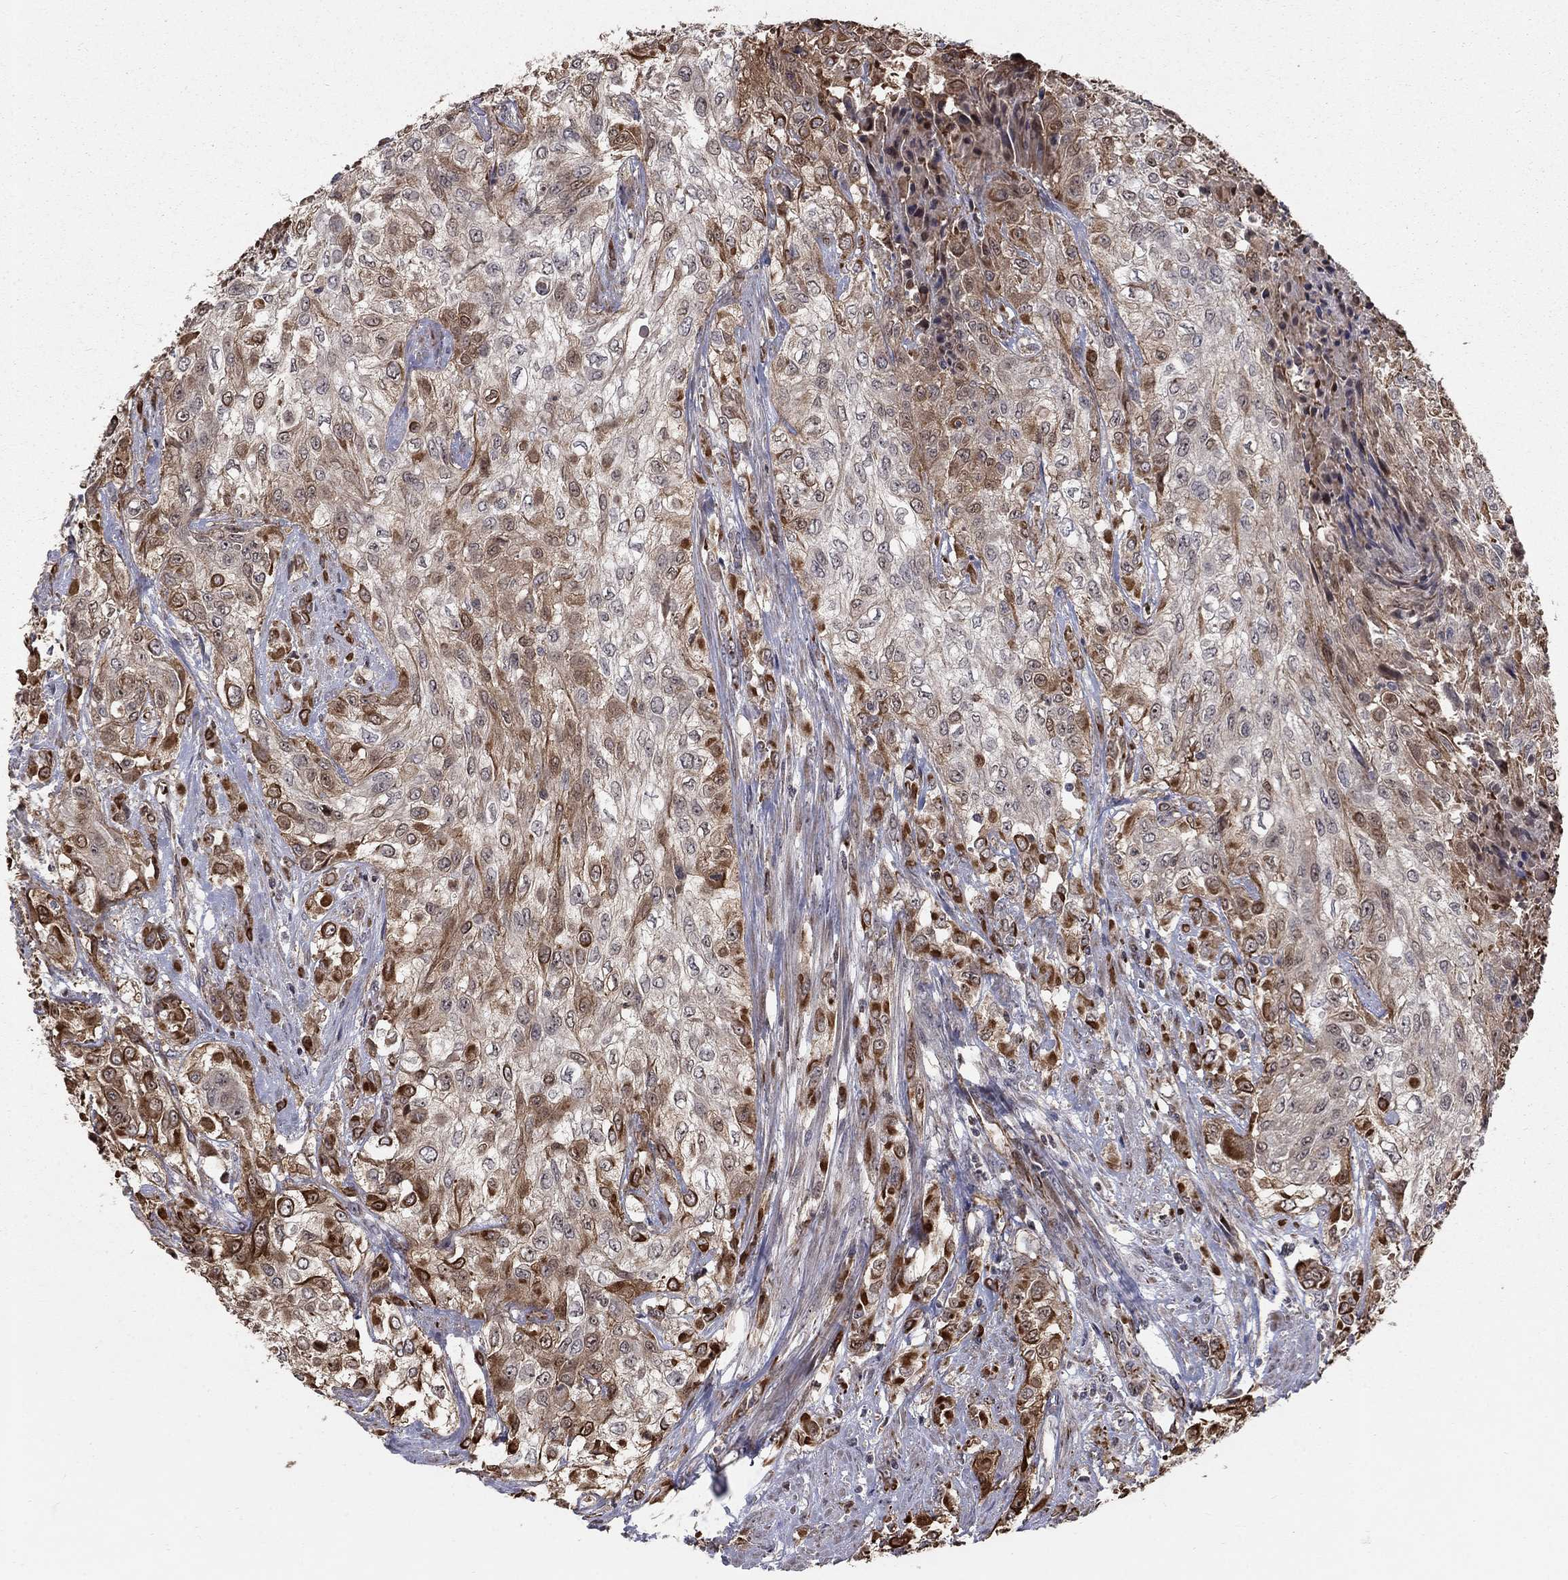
{"staining": {"intensity": "strong", "quantity": "25%-75%", "location": "cytoplasmic/membranous,nuclear"}, "tissue": "urothelial cancer", "cell_type": "Tumor cells", "image_type": "cancer", "snomed": [{"axis": "morphology", "description": "Urothelial carcinoma, High grade"}, {"axis": "topography", "description": "Urinary bladder"}], "caption": "A micrograph showing strong cytoplasmic/membranous and nuclear staining in approximately 25%-75% of tumor cells in urothelial carcinoma (high-grade), as visualized by brown immunohistochemical staining.", "gene": "MSRA", "patient": {"sex": "male", "age": 57}}